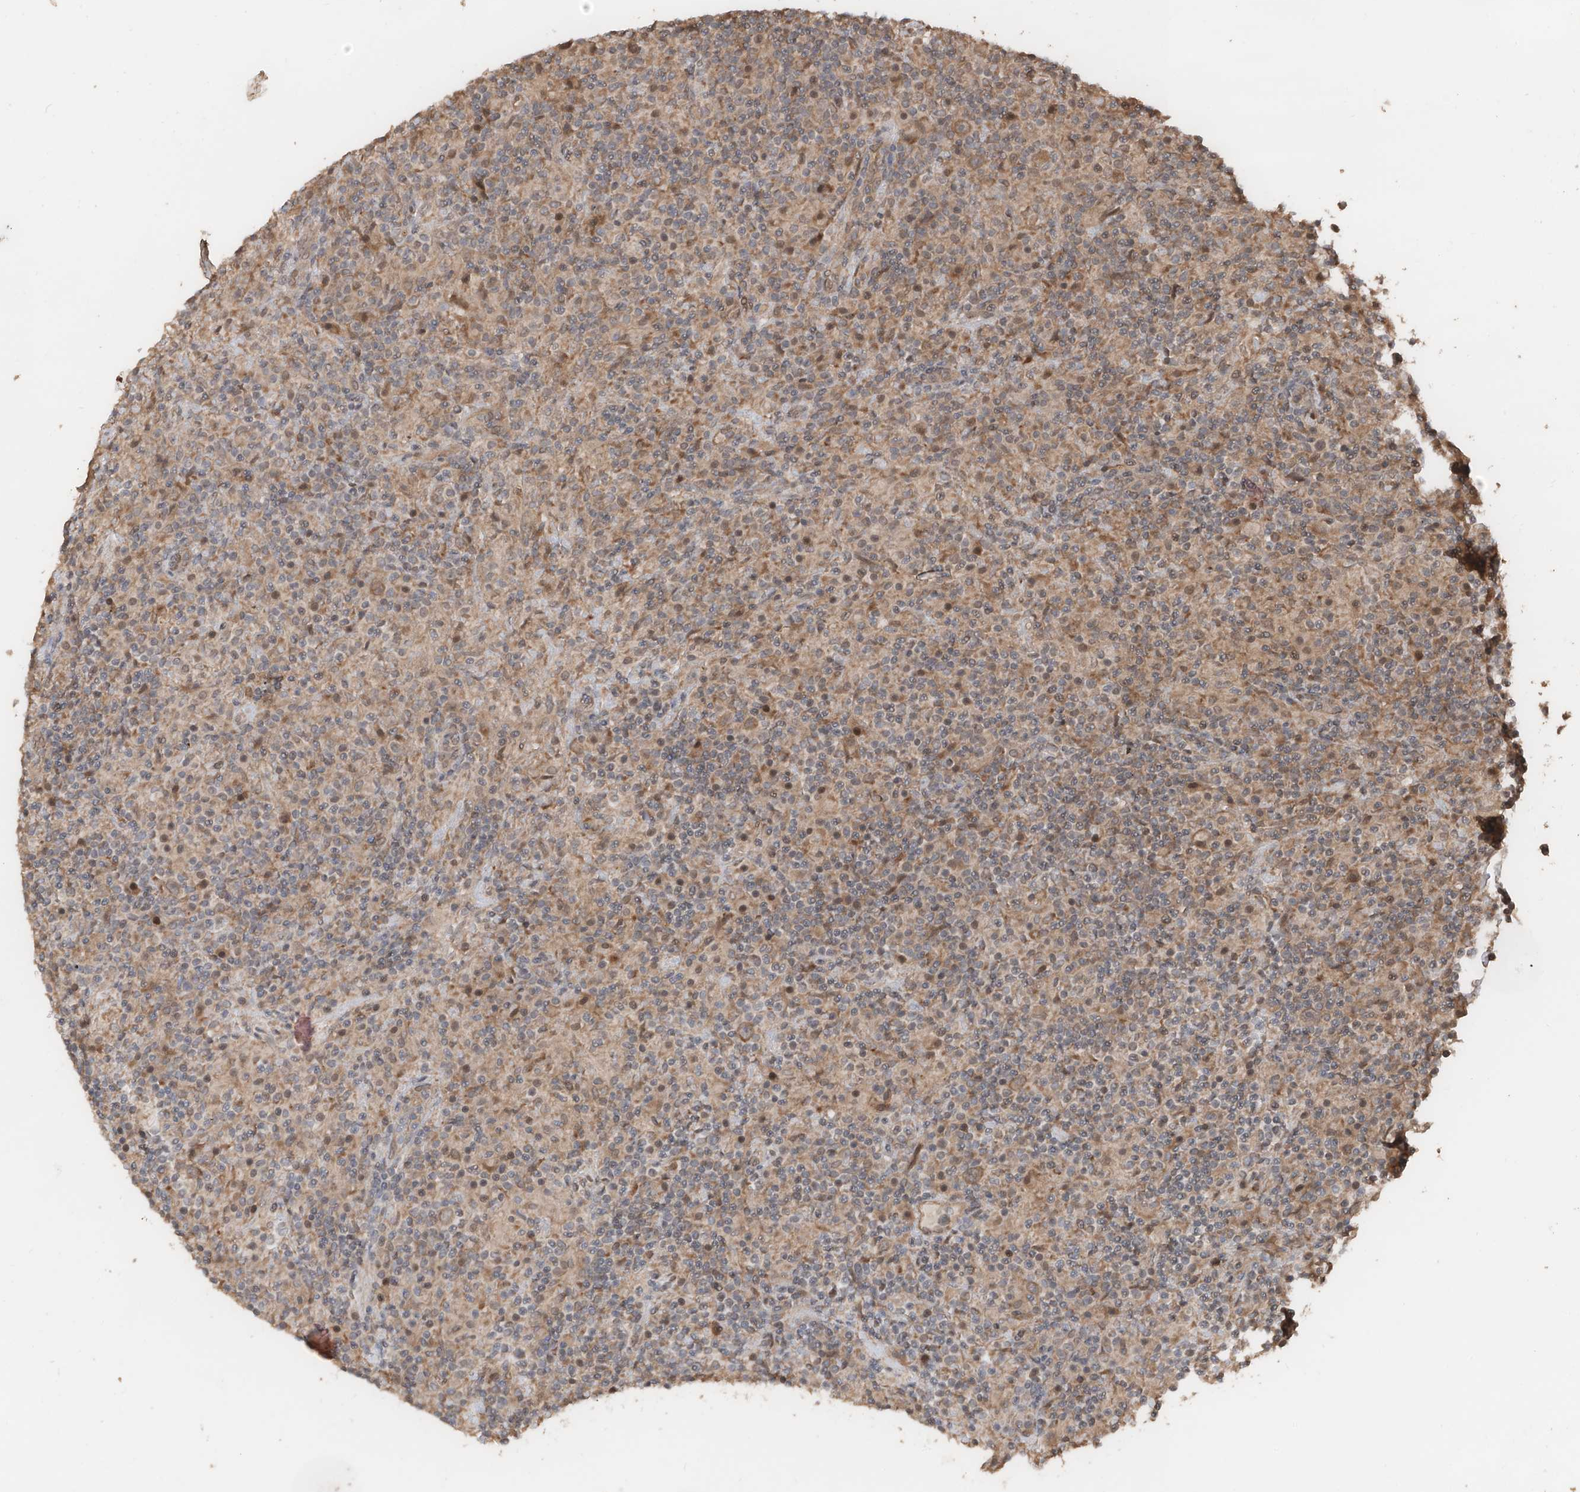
{"staining": {"intensity": "negative", "quantity": "none", "location": "none"}, "tissue": "lymphoma", "cell_type": "Tumor cells", "image_type": "cancer", "snomed": [{"axis": "morphology", "description": "Hodgkin's disease, NOS"}, {"axis": "topography", "description": "Lymph node"}], "caption": "Immunohistochemistry micrograph of human Hodgkin's disease stained for a protein (brown), which exhibits no staining in tumor cells.", "gene": "FAM135A", "patient": {"sex": "male", "age": 70}}